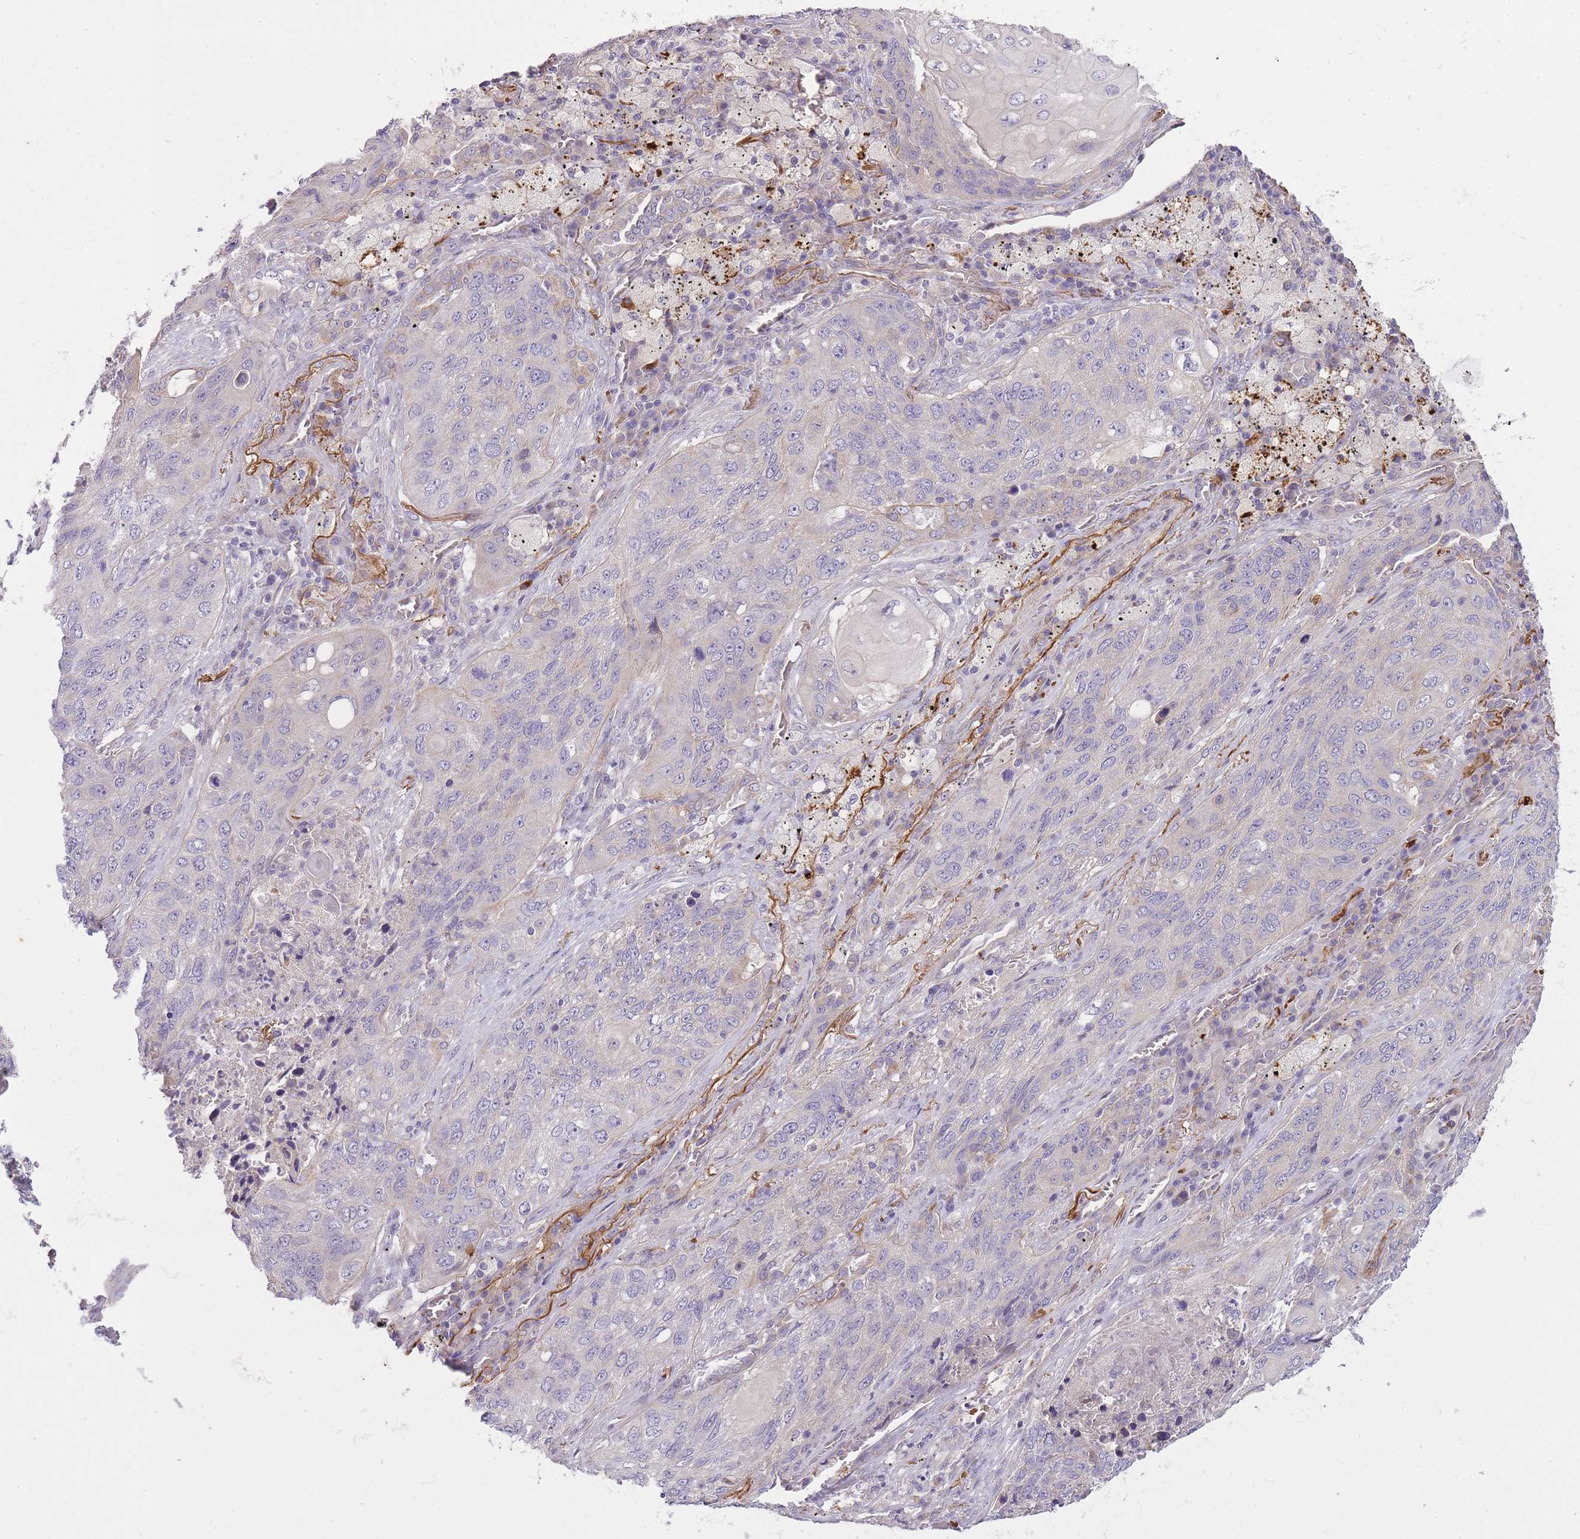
{"staining": {"intensity": "negative", "quantity": "none", "location": "none"}, "tissue": "lung cancer", "cell_type": "Tumor cells", "image_type": "cancer", "snomed": [{"axis": "morphology", "description": "Squamous cell carcinoma, NOS"}, {"axis": "topography", "description": "Lung"}], "caption": "Lung cancer was stained to show a protein in brown. There is no significant positivity in tumor cells.", "gene": "REV1", "patient": {"sex": "female", "age": 63}}